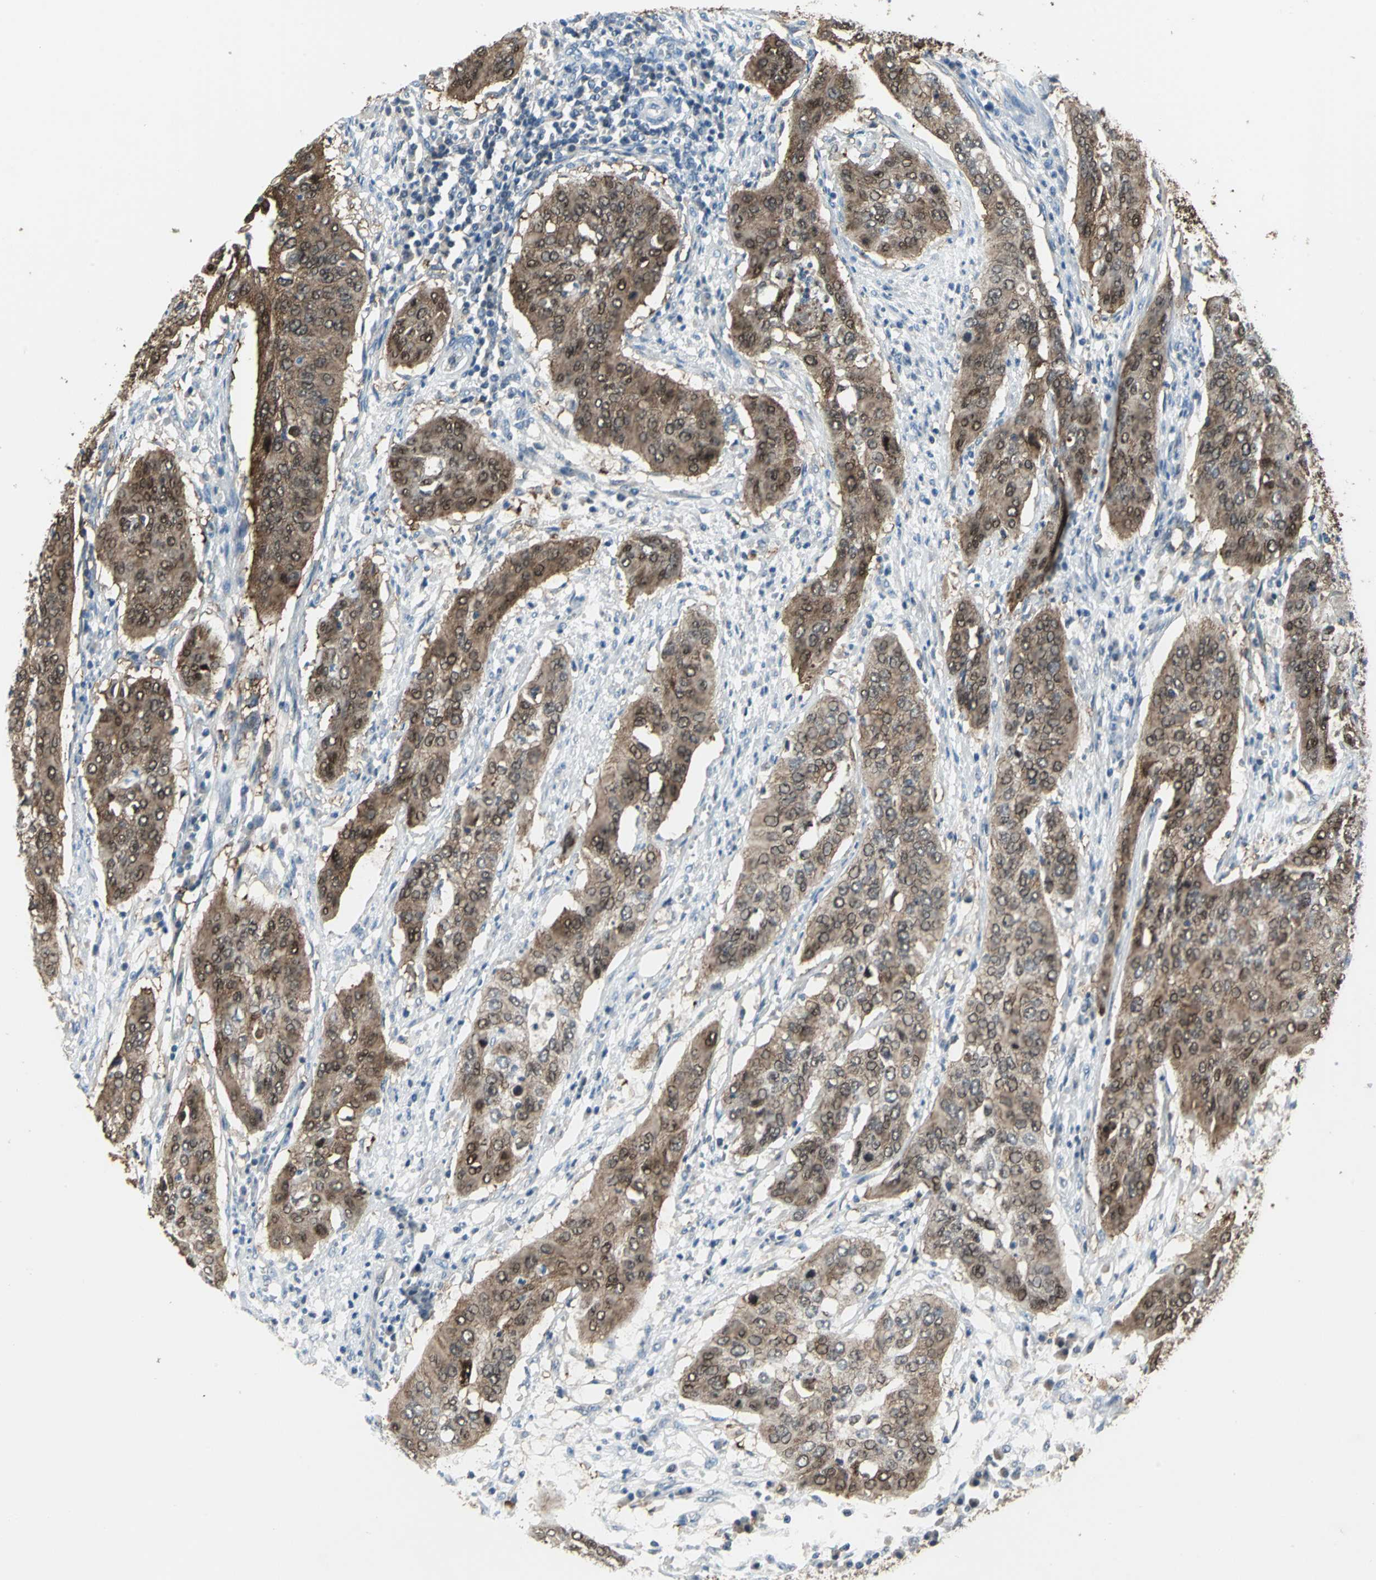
{"staining": {"intensity": "moderate", "quantity": ">75%", "location": "cytoplasmic/membranous,nuclear"}, "tissue": "cervical cancer", "cell_type": "Tumor cells", "image_type": "cancer", "snomed": [{"axis": "morphology", "description": "Squamous cell carcinoma, NOS"}, {"axis": "topography", "description": "Cervix"}], "caption": "Brown immunohistochemical staining in cervical cancer shows moderate cytoplasmic/membranous and nuclear staining in approximately >75% of tumor cells.", "gene": "SFN", "patient": {"sex": "female", "age": 39}}